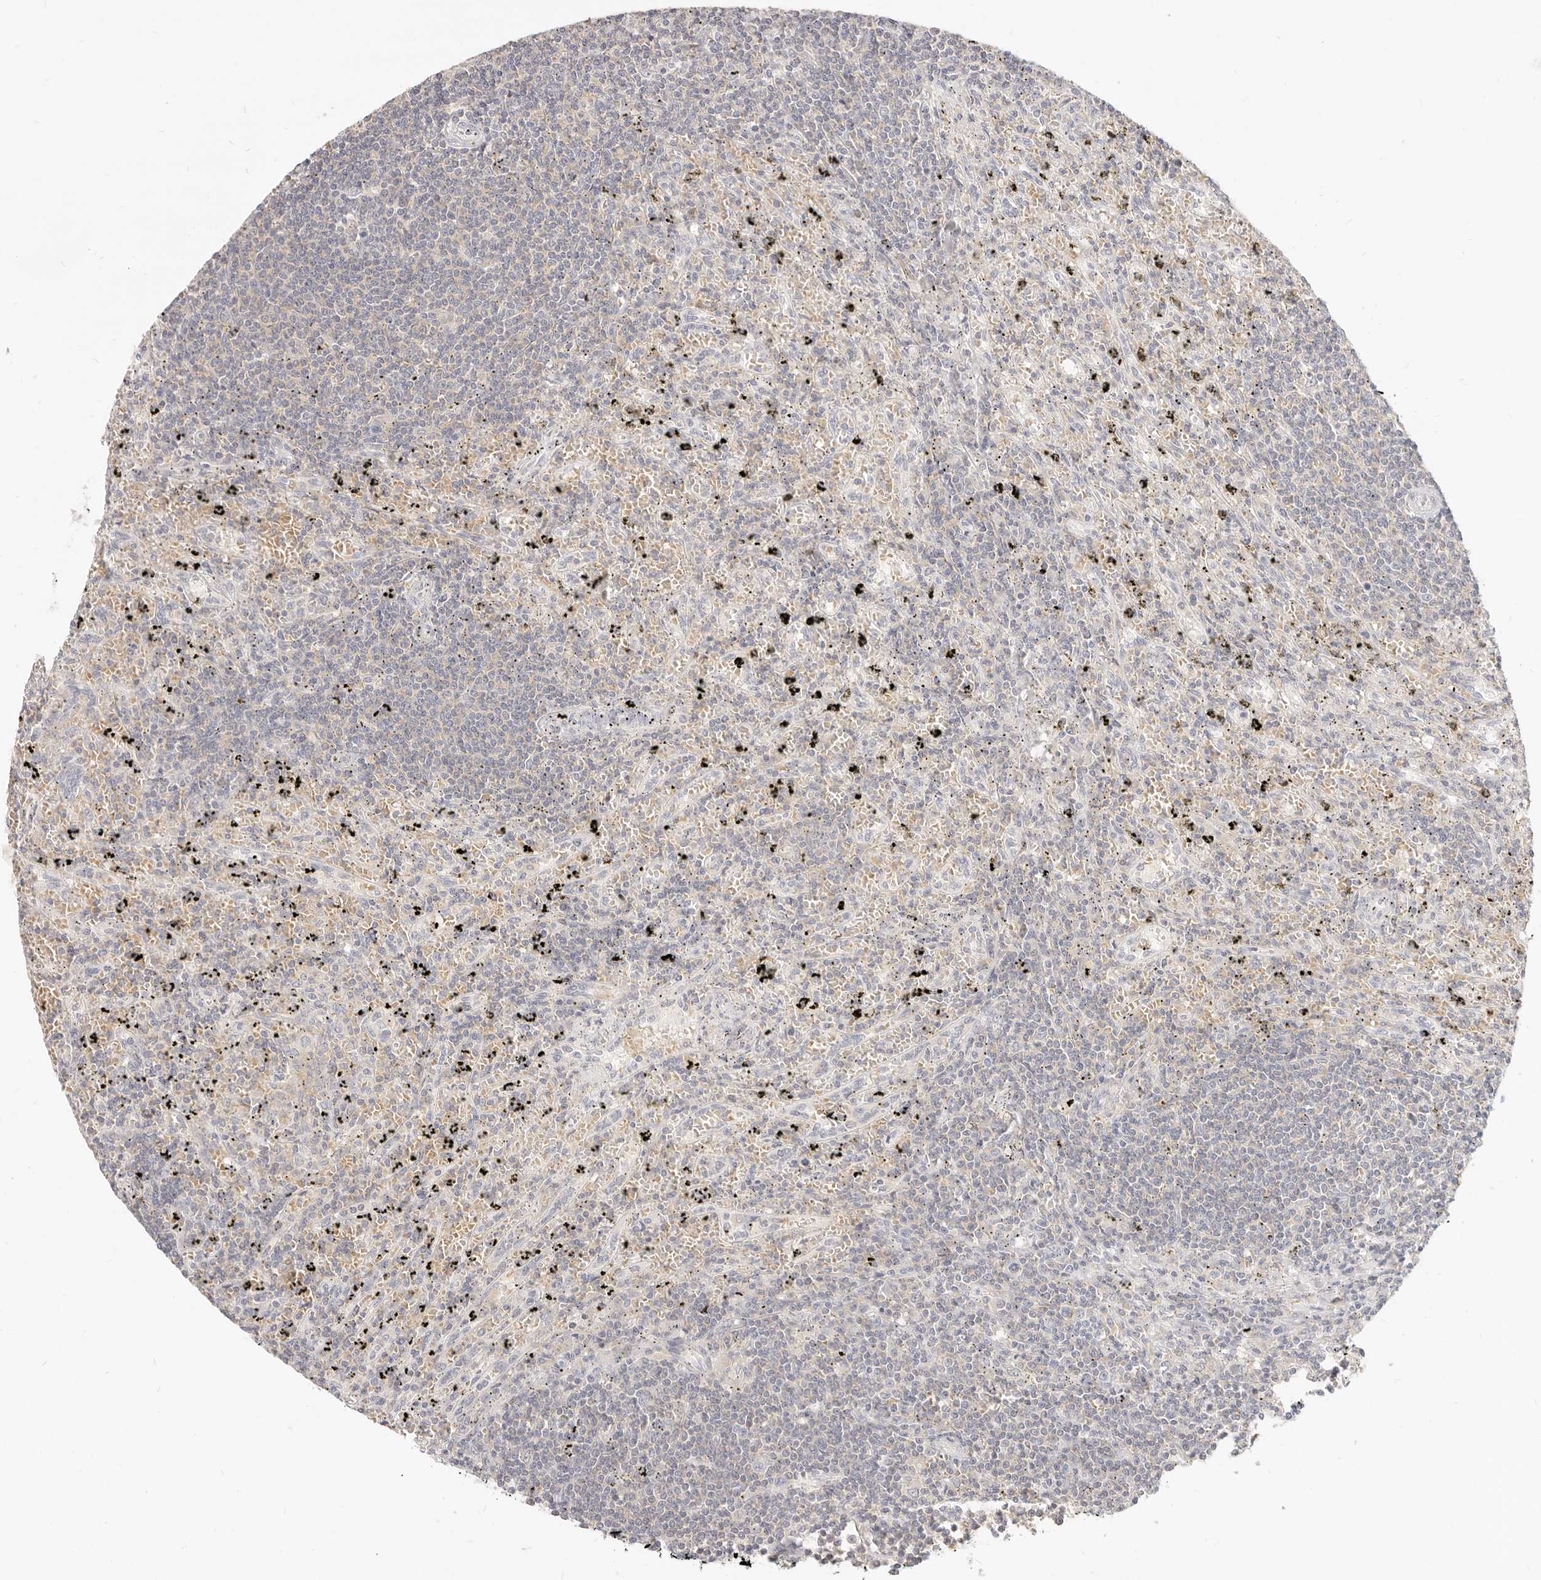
{"staining": {"intensity": "negative", "quantity": "none", "location": "none"}, "tissue": "lymphoma", "cell_type": "Tumor cells", "image_type": "cancer", "snomed": [{"axis": "morphology", "description": "Malignant lymphoma, non-Hodgkin's type, Low grade"}, {"axis": "topography", "description": "Spleen"}], "caption": "Immunohistochemical staining of low-grade malignant lymphoma, non-Hodgkin's type shows no significant positivity in tumor cells. (Immunohistochemistry, brightfield microscopy, high magnification).", "gene": "LTB4R2", "patient": {"sex": "male", "age": 76}}